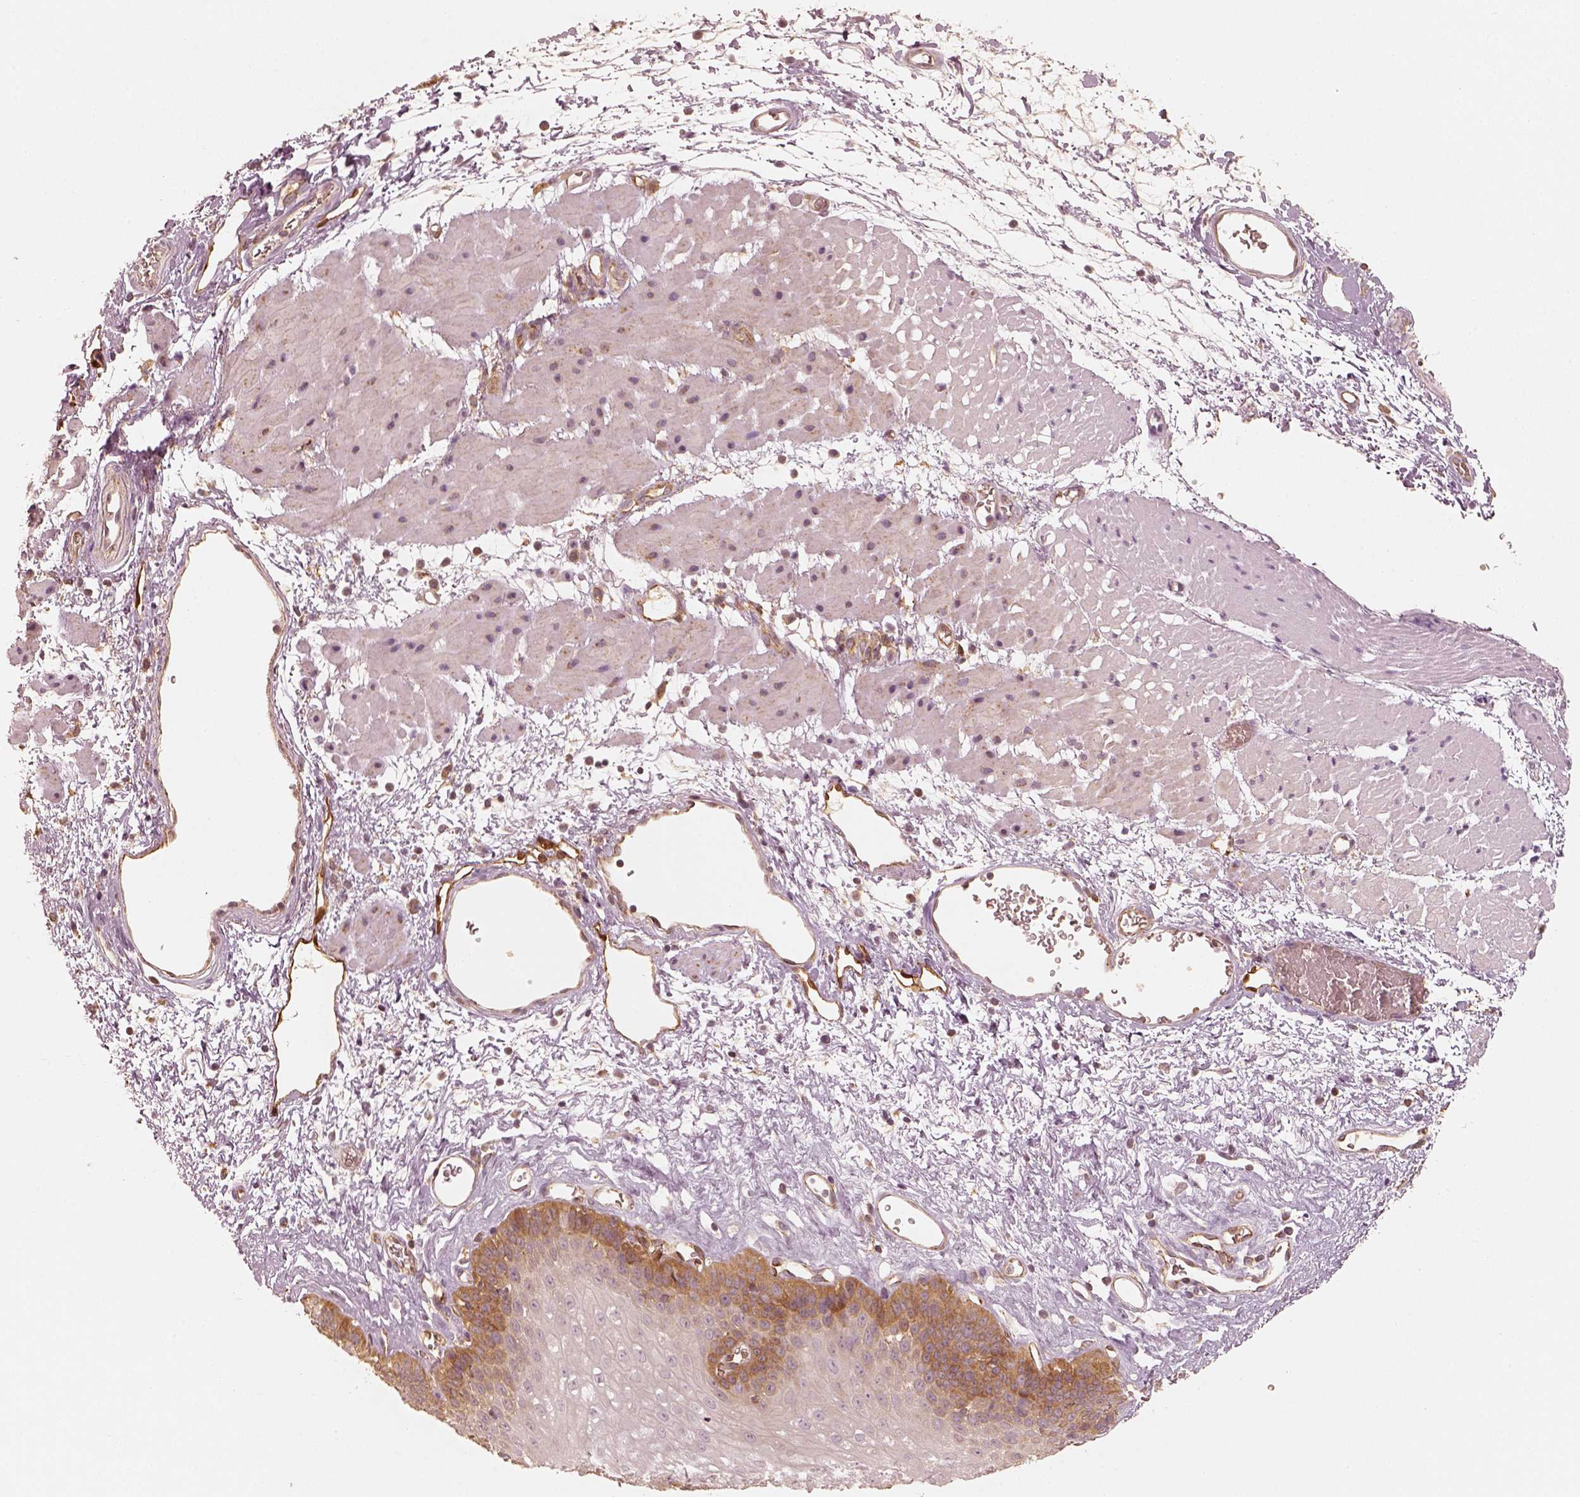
{"staining": {"intensity": "moderate", "quantity": "<25%", "location": "cytoplasmic/membranous"}, "tissue": "esophagus", "cell_type": "Squamous epithelial cells", "image_type": "normal", "snomed": [{"axis": "morphology", "description": "Normal tissue, NOS"}, {"axis": "topography", "description": "Esophagus"}], "caption": "Moderate cytoplasmic/membranous protein positivity is appreciated in about <25% of squamous epithelial cells in esophagus.", "gene": "FSCN1", "patient": {"sex": "female", "age": 62}}